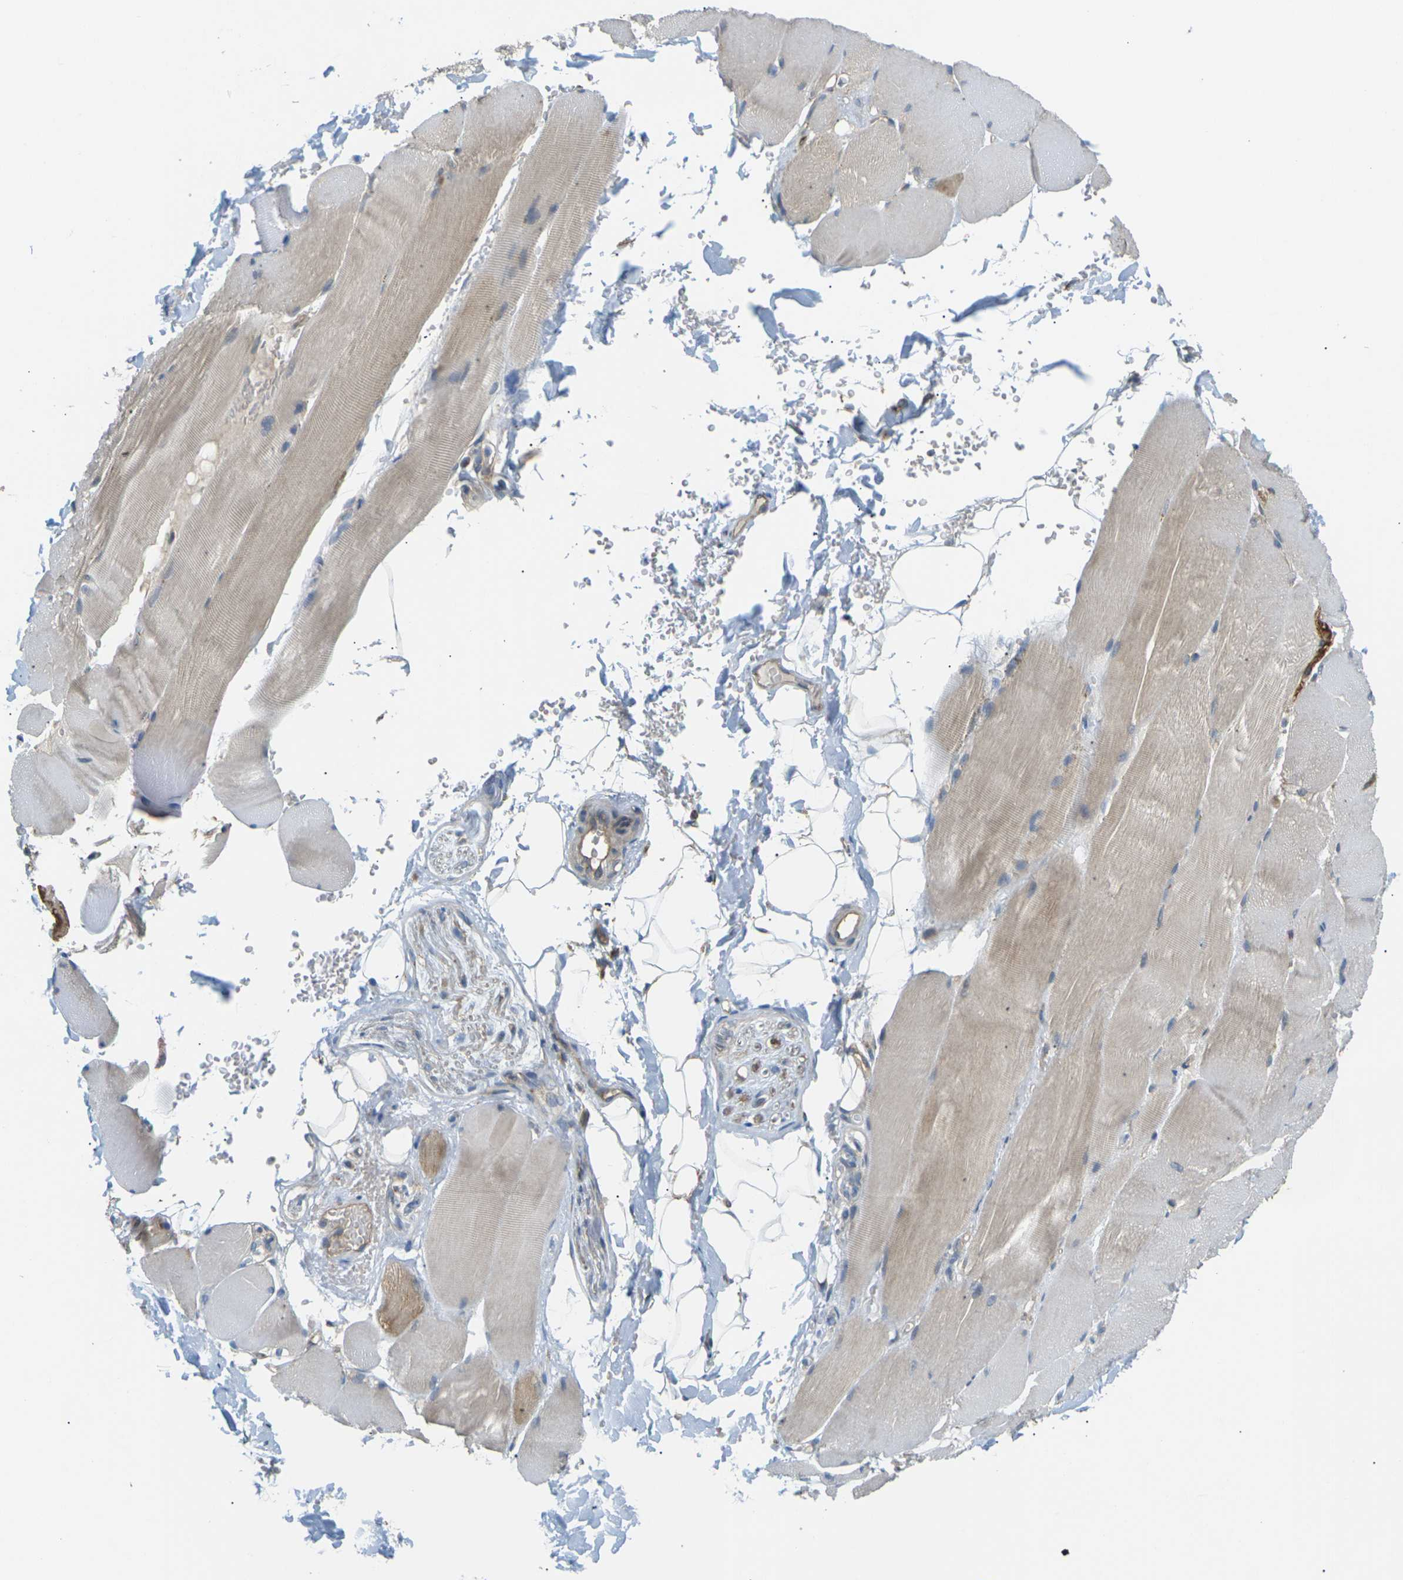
{"staining": {"intensity": "weak", "quantity": ">75%", "location": "cytoplasmic/membranous"}, "tissue": "skeletal muscle", "cell_type": "Myocytes", "image_type": "normal", "snomed": [{"axis": "morphology", "description": "Normal tissue, NOS"}, {"axis": "topography", "description": "Skin"}, {"axis": "topography", "description": "Skeletal muscle"}], "caption": "This is an image of immunohistochemistry staining of unremarkable skeletal muscle, which shows weak positivity in the cytoplasmic/membranous of myocytes.", "gene": "KSR1", "patient": {"sex": "male", "age": 83}}